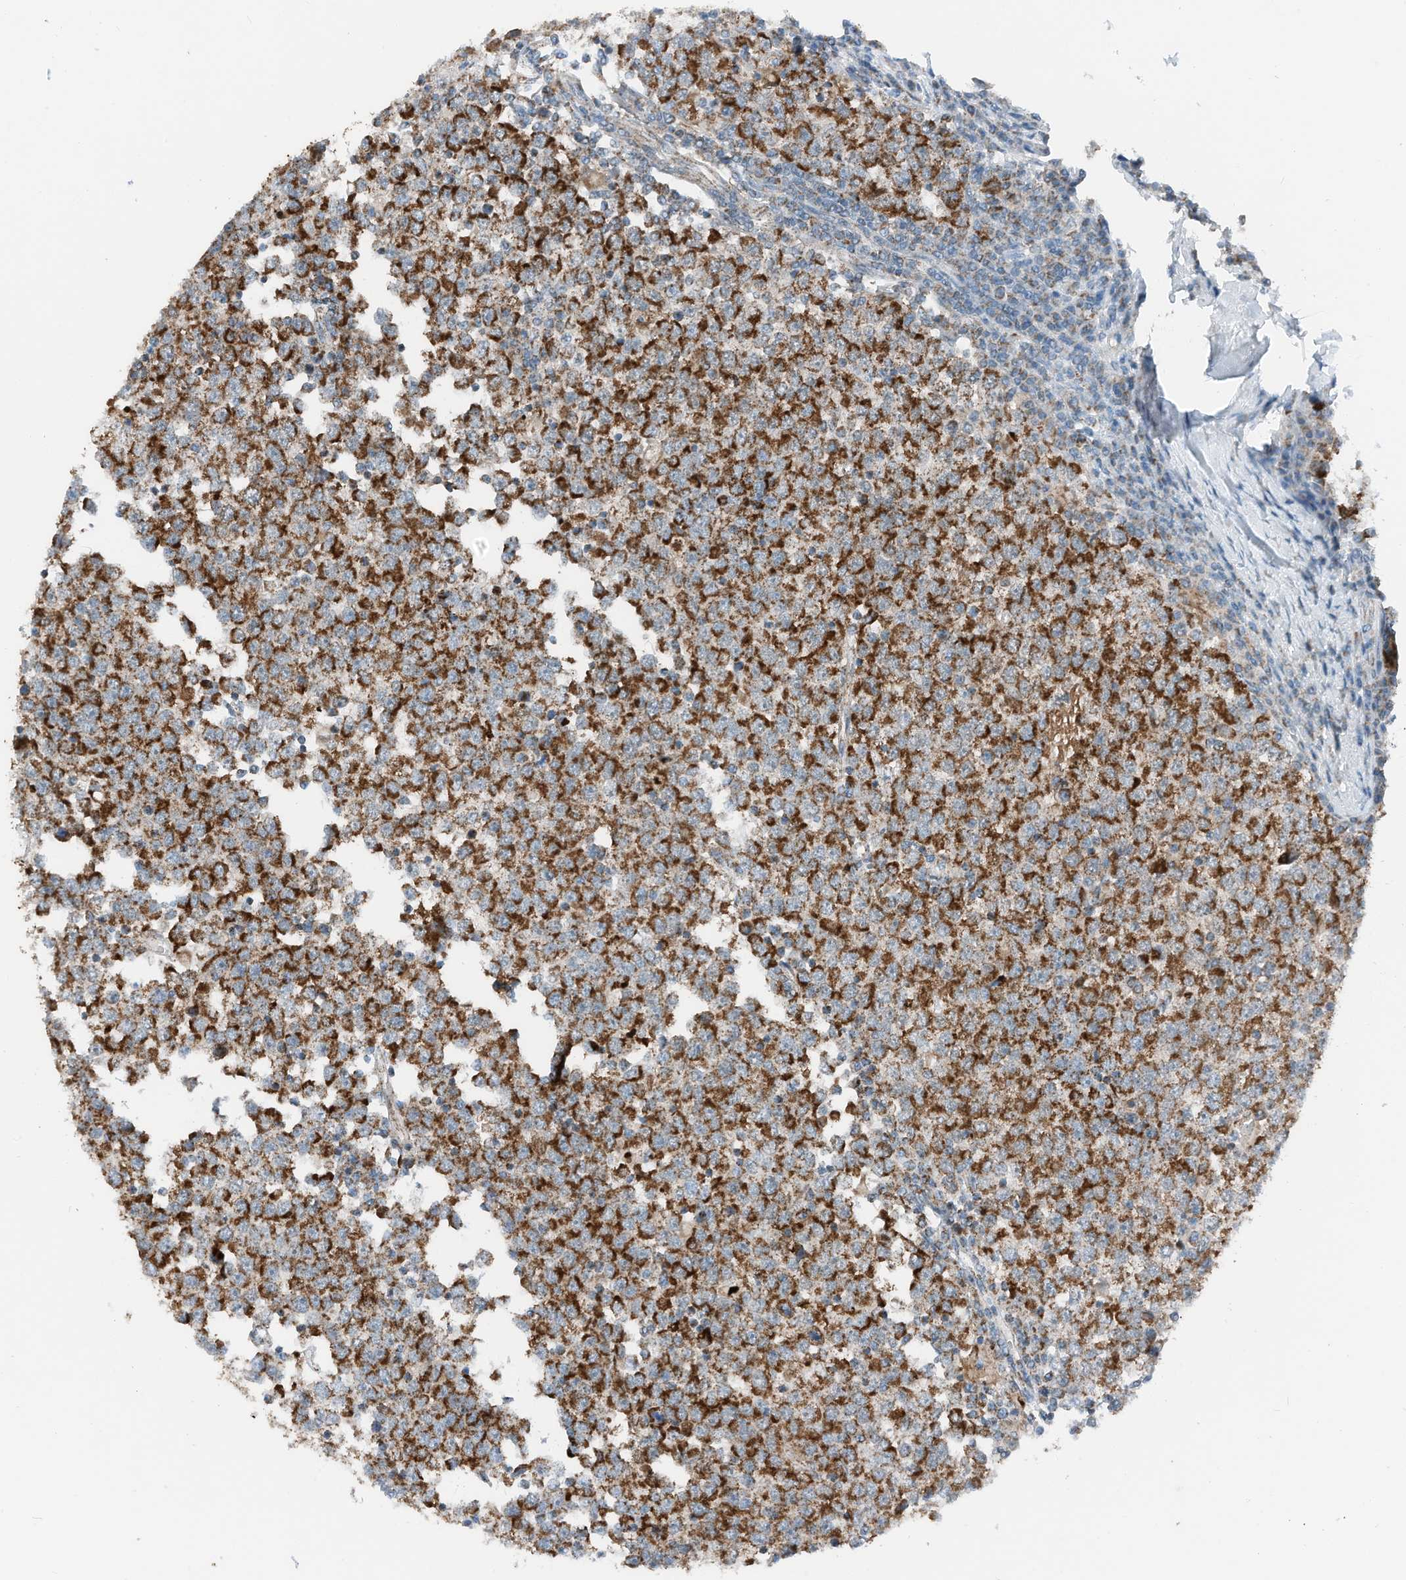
{"staining": {"intensity": "strong", "quantity": ">75%", "location": "cytoplasmic/membranous"}, "tissue": "testis cancer", "cell_type": "Tumor cells", "image_type": "cancer", "snomed": [{"axis": "morphology", "description": "Seminoma, NOS"}, {"axis": "topography", "description": "Testis"}], "caption": "IHC (DAB (3,3'-diaminobenzidine)) staining of testis seminoma shows strong cytoplasmic/membranous protein staining in approximately >75% of tumor cells.", "gene": "RMND1", "patient": {"sex": "male", "age": 65}}